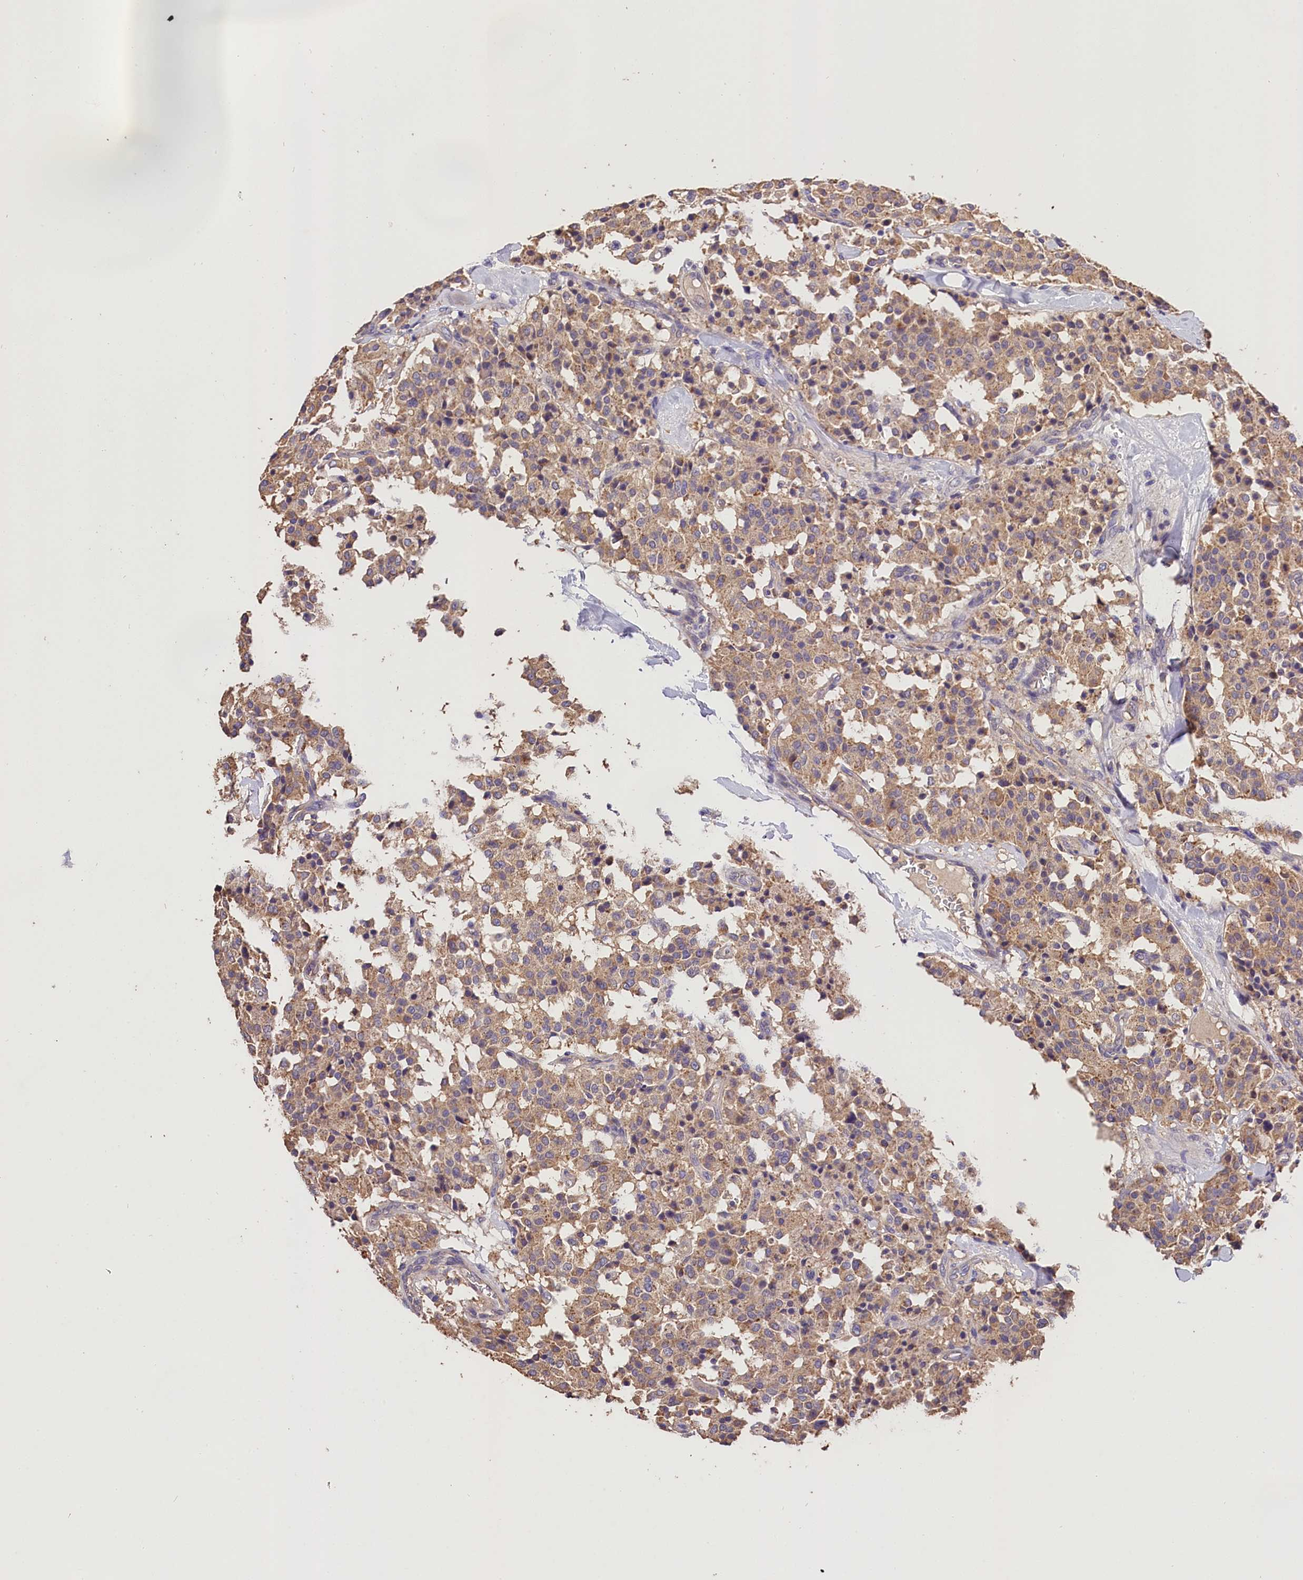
{"staining": {"intensity": "moderate", "quantity": ">75%", "location": "cytoplasmic/membranous"}, "tissue": "carcinoid", "cell_type": "Tumor cells", "image_type": "cancer", "snomed": [{"axis": "morphology", "description": "Carcinoid, malignant, NOS"}, {"axis": "topography", "description": "Lung"}], "caption": "Carcinoid stained with a protein marker demonstrates moderate staining in tumor cells.", "gene": "OAS3", "patient": {"sex": "male", "age": 30}}